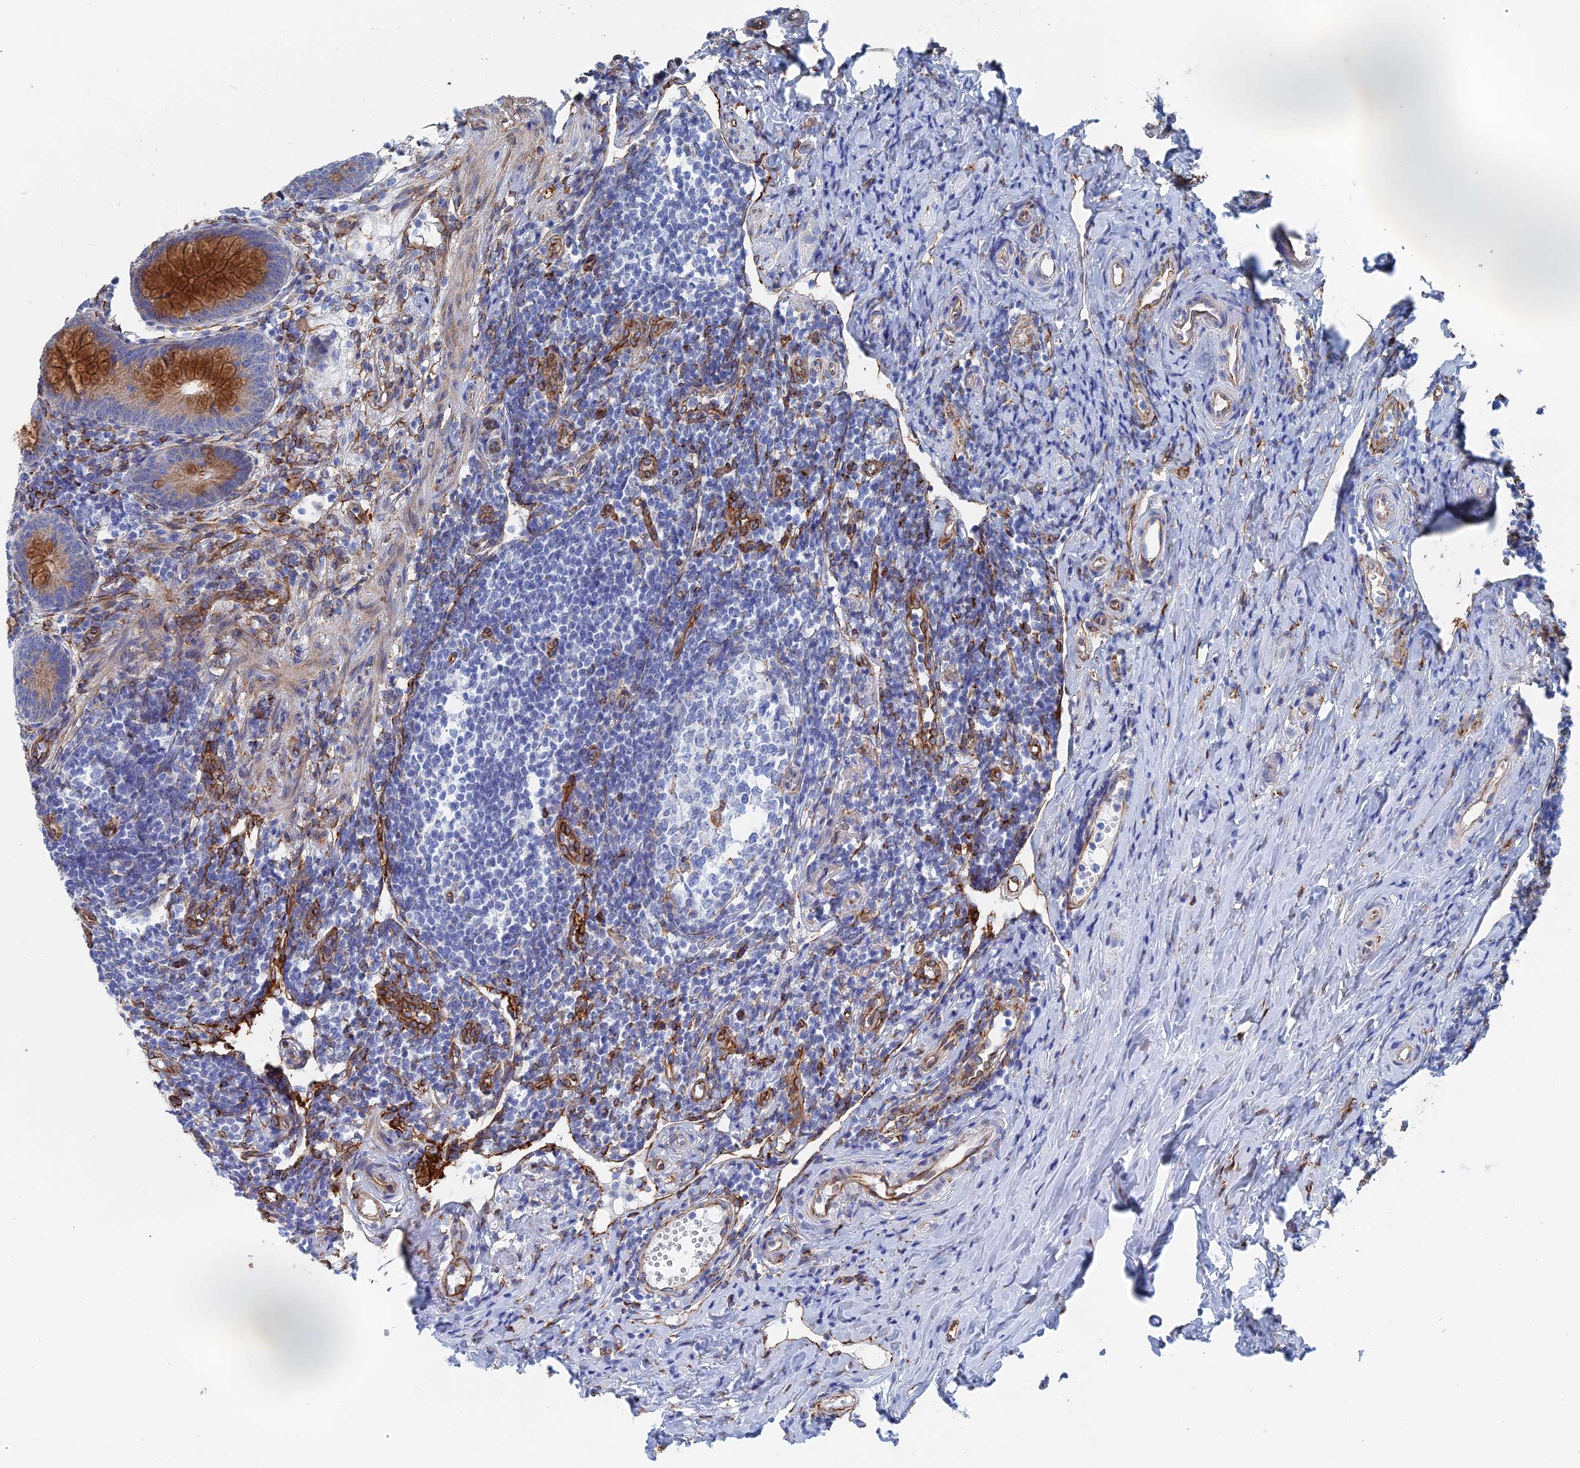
{"staining": {"intensity": "strong", "quantity": "25%-75%", "location": "cytoplasmic/membranous"}, "tissue": "appendix", "cell_type": "Glandular cells", "image_type": "normal", "snomed": [{"axis": "morphology", "description": "Normal tissue, NOS"}, {"axis": "topography", "description": "Appendix"}], "caption": "A brown stain labels strong cytoplasmic/membranous positivity of a protein in glandular cells of benign human appendix. Nuclei are stained in blue.", "gene": "COG7", "patient": {"sex": "female", "age": 33}}